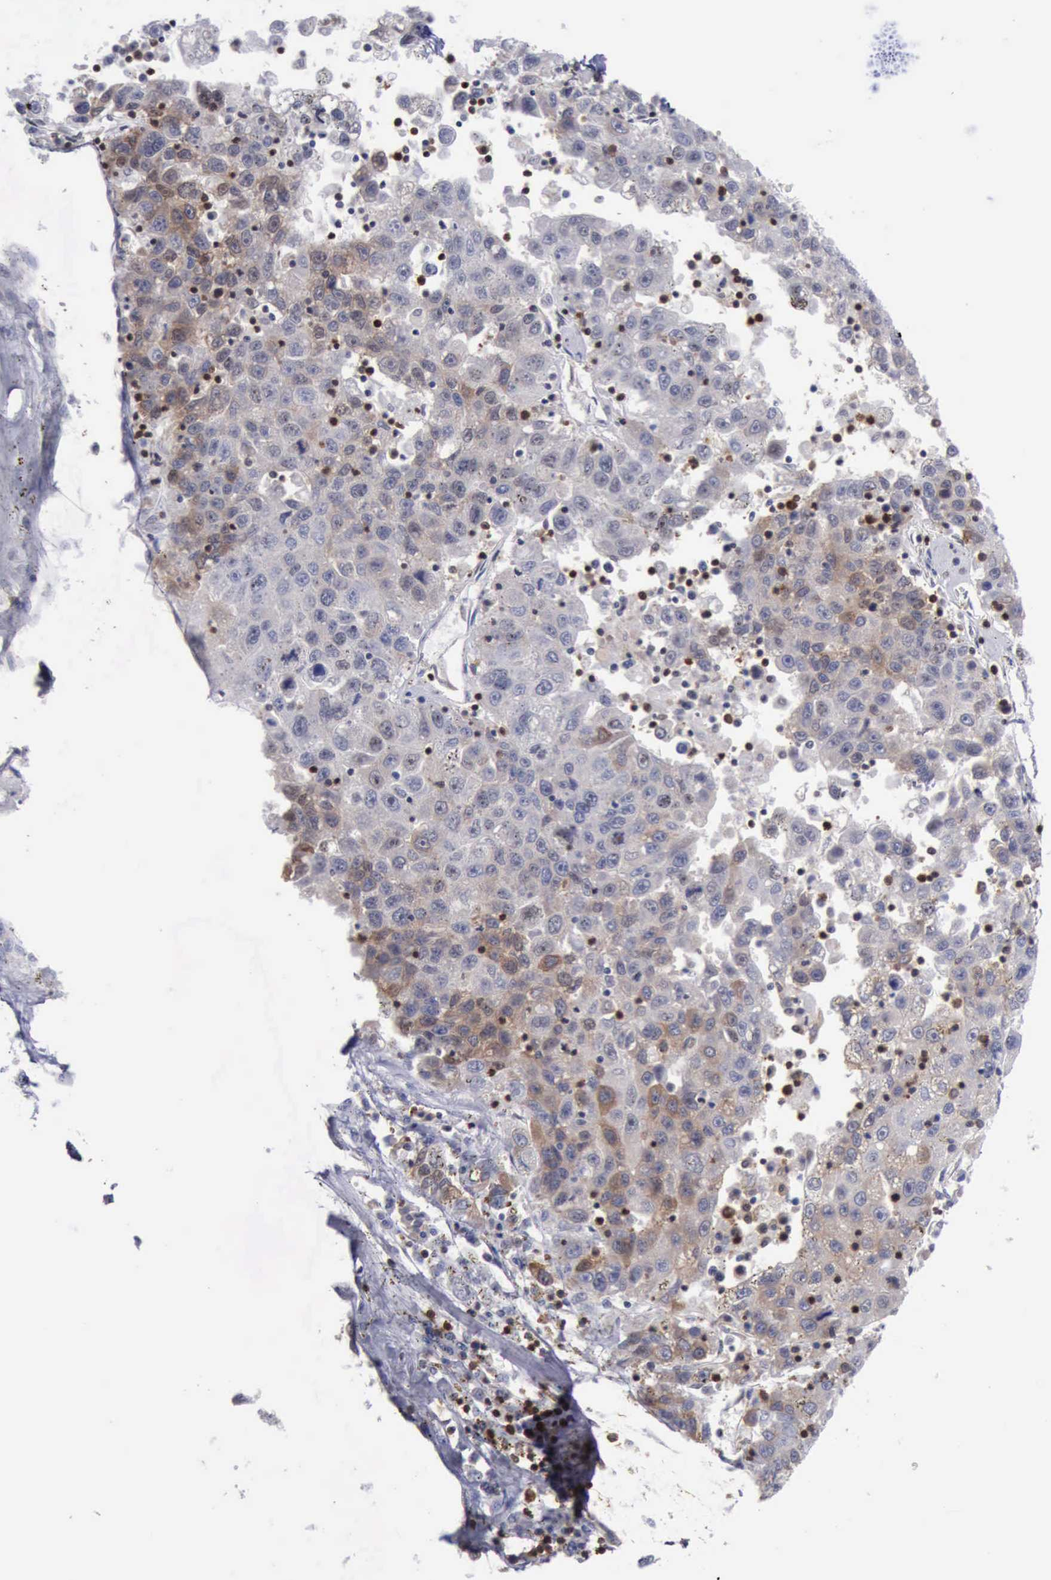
{"staining": {"intensity": "moderate", "quantity": ">75%", "location": "cytoplasmic/membranous"}, "tissue": "liver cancer", "cell_type": "Tumor cells", "image_type": "cancer", "snomed": [{"axis": "morphology", "description": "Carcinoma, Hepatocellular, NOS"}, {"axis": "topography", "description": "Liver"}], "caption": "Hepatocellular carcinoma (liver) stained with a brown dye shows moderate cytoplasmic/membranous positive positivity in approximately >75% of tumor cells.", "gene": "PDCD4", "patient": {"sex": "male", "age": 49}}